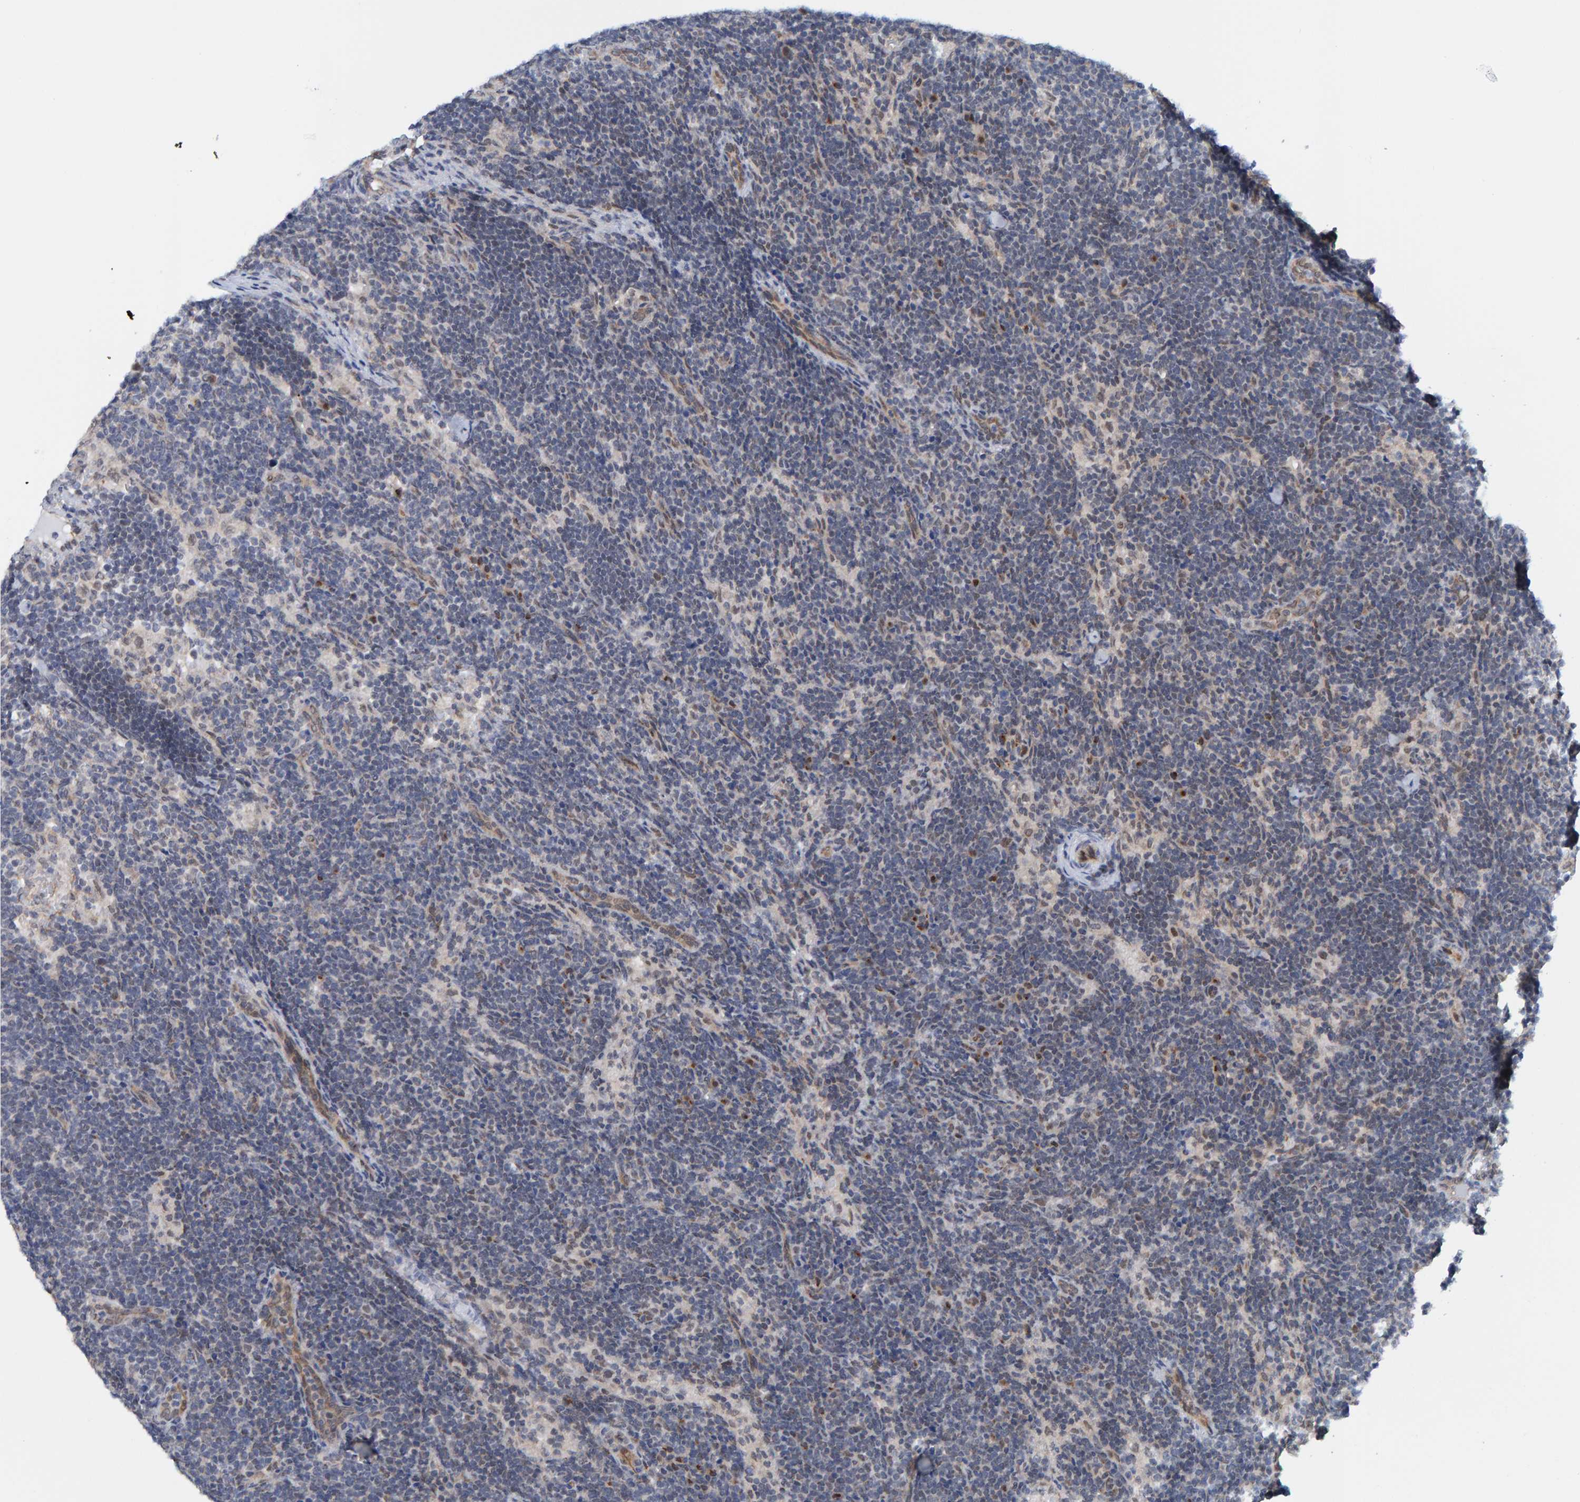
{"staining": {"intensity": "weak", "quantity": "<25%", "location": "nuclear"}, "tissue": "lymph node", "cell_type": "Germinal center cells", "image_type": "normal", "snomed": [{"axis": "morphology", "description": "Normal tissue, NOS"}, {"axis": "topography", "description": "Lymph node"}], "caption": "Photomicrograph shows no significant protein staining in germinal center cells of normal lymph node.", "gene": "SCRN2", "patient": {"sex": "female", "age": 22}}